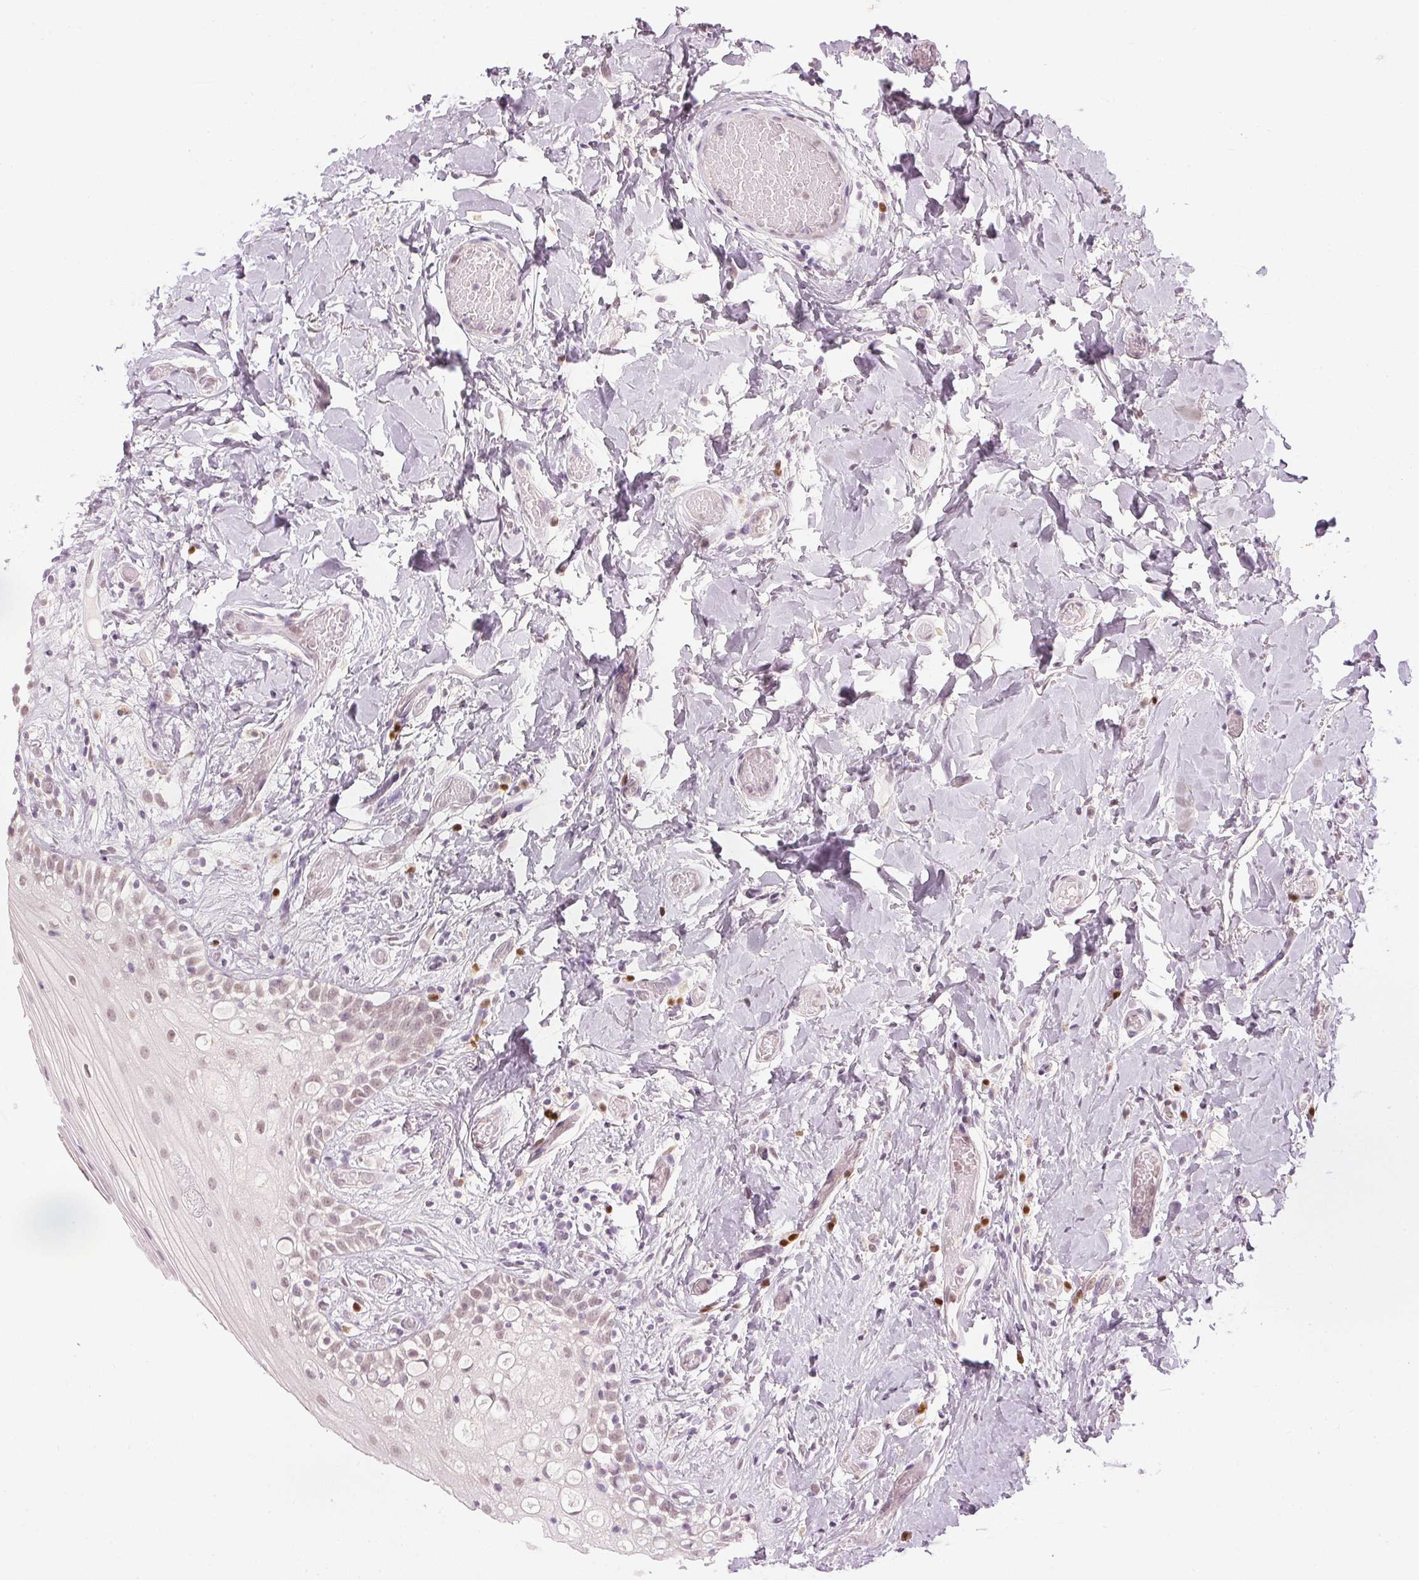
{"staining": {"intensity": "weak", "quantity": "<25%", "location": "nuclear"}, "tissue": "oral mucosa", "cell_type": "Squamous epithelial cells", "image_type": "normal", "snomed": [{"axis": "morphology", "description": "Normal tissue, NOS"}, {"axis": "topography", "description": "Oral tissue"}], "caption": "A micrograph of oral mucosa stained for a protein reveals no brown staining in squamous epithelial cells.", "gene": "ENSG00000267001", "patient": {"sex": "female", "age": 83}}